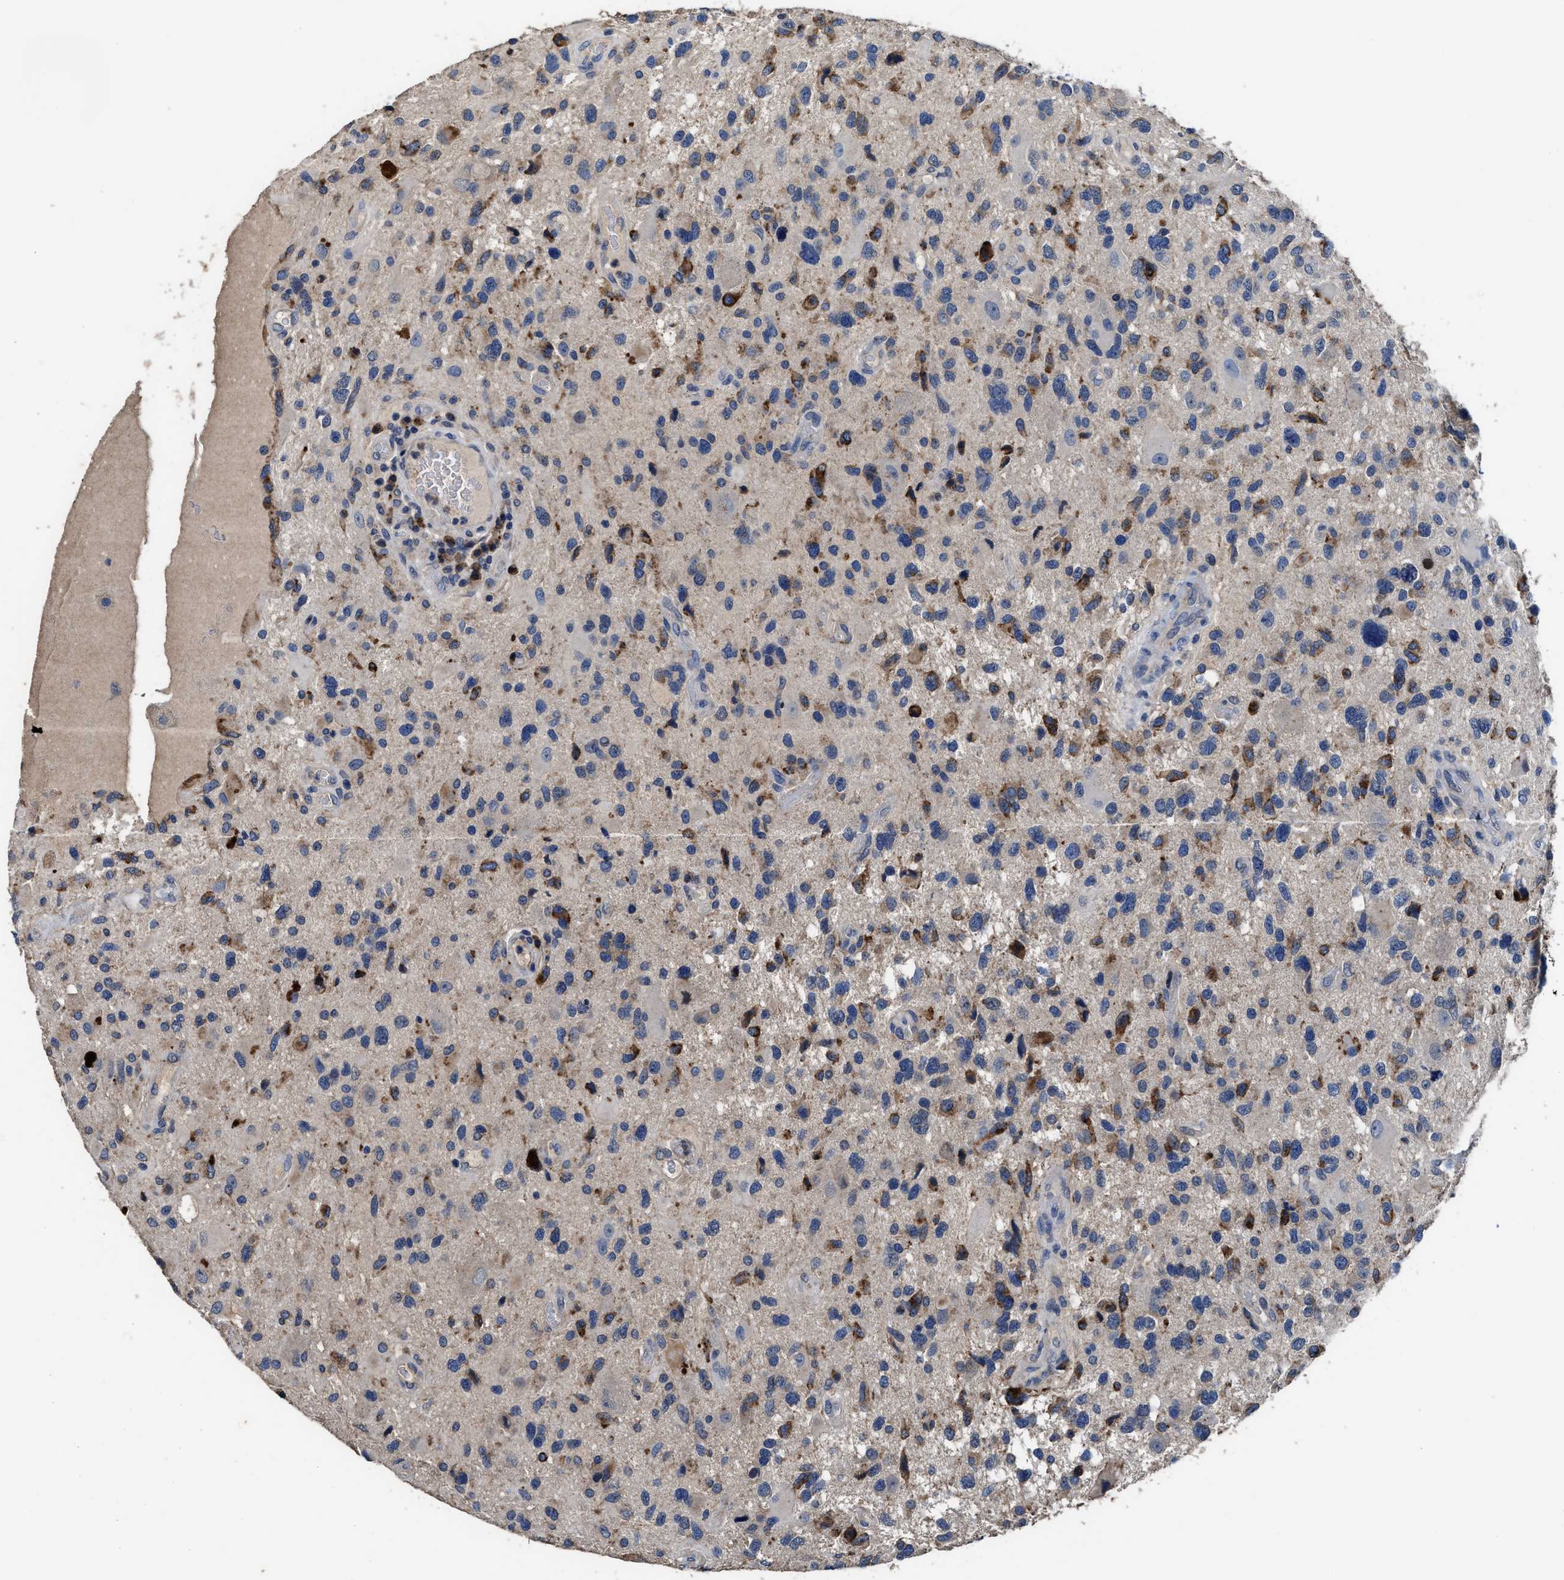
{"staining": {"intensity": "moderate", "quantity": "<25%", "location": "cytoplasmic/membranous"}, "tissue": "glioma", "cell_type": "Tumor cells", "image_type": "cancer", "snomed": [{"axis": "morphology", "description": "Glioma, malignant, High grade"}, {"axis": "topography", "description": "Brain"}], "caption": "High-grade glioma (malignant) tissue reveals moderate cytoplasmic/membranous staining in about <25% of tumor cells (DAB (3,3'-diaminobenzidine) IHC with brightfield microscopy, high magnification).", "gene": "UBR4", "patient": {"sex": "male", "age": 33}}